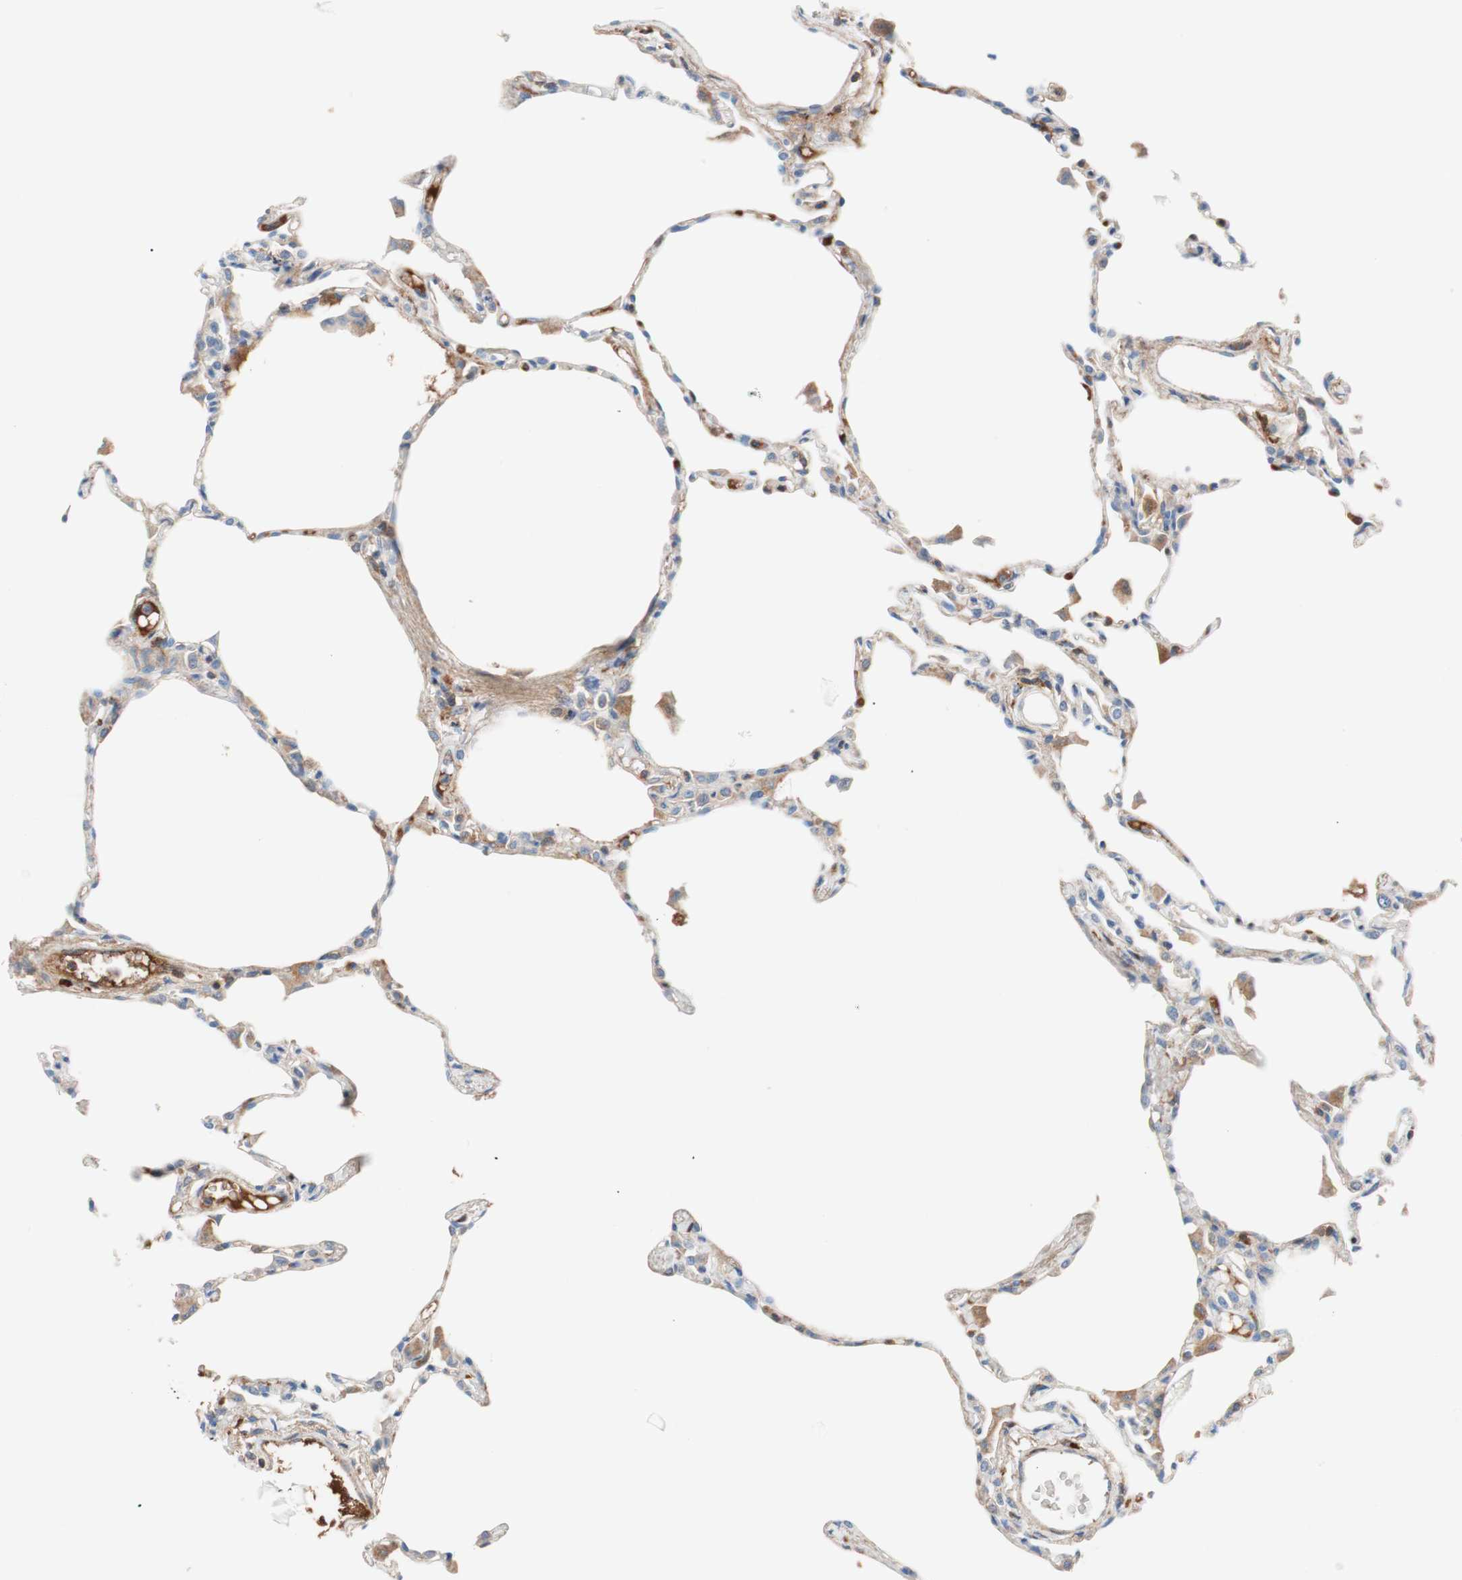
{"staining": {"intensity": "negative", "quantity": "none", "location": "none"}, "tissue": "lung", "cell_type": "Alveolar cells", "image_type": "normal", "snomed": [{"axis": "morphology", "description": "Normal tissue, NOS"}, {"axis": "topography", "description": "Lung"}], "caption": "This is an immunohistochemistry (IHC) micrograph of benign lung. There is no positivity in alveolar cells.", "gene": "RBP4", "patient": {"sex": "female", "age": 49}}